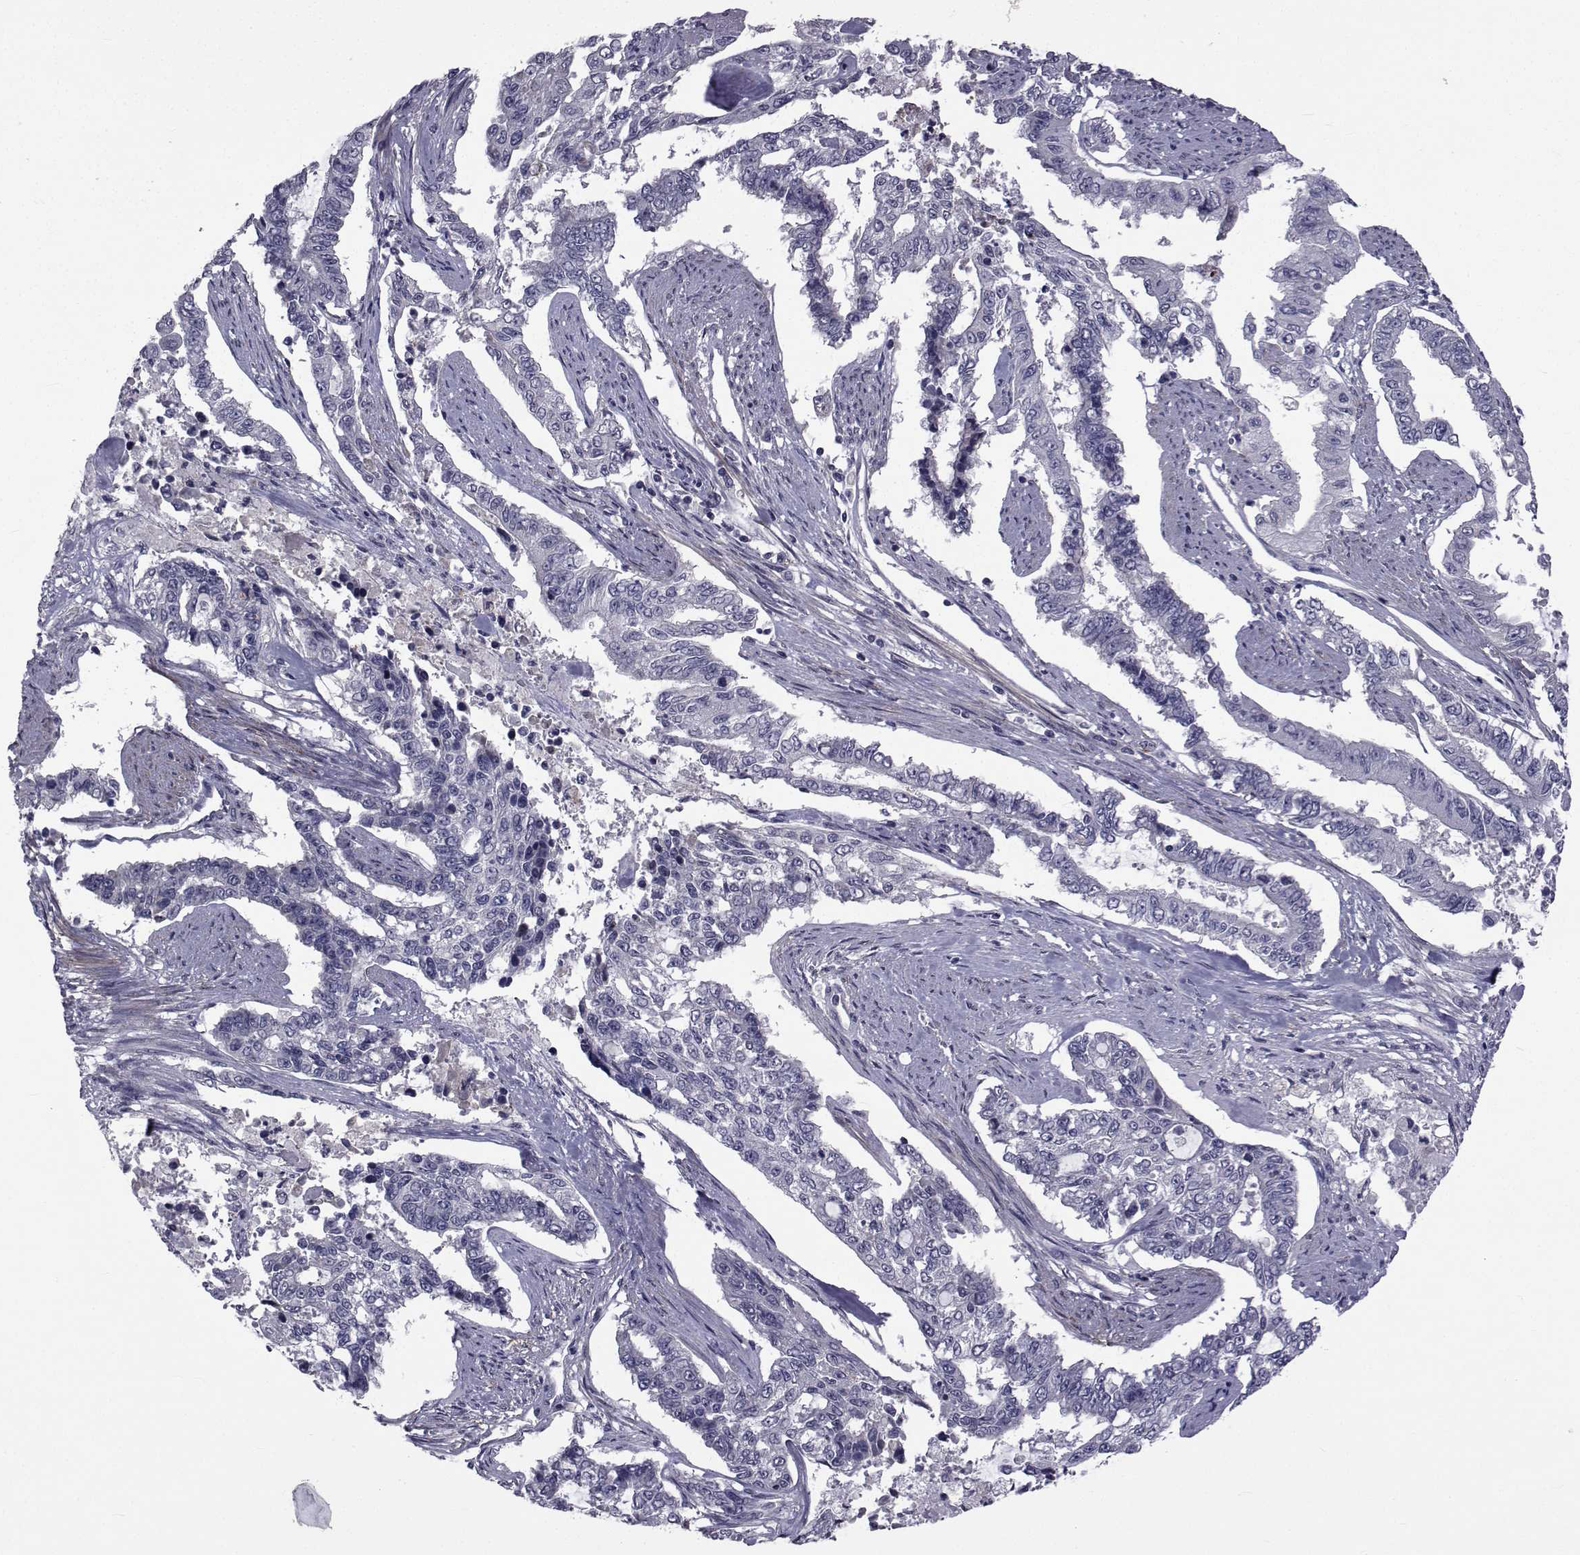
{"staining": {"intensity": "negative", "quantity": "none", "location": "none"}, "tissue": "endometrial cancer", "cell_type": "Tumor cells", "image_type": "cancer", "snomed": [{"axis": "morphology", "description": "Adenocarcinoma, NOS"}, {"axis": "topography", "description": "Uterus"}], "caption": "The immunohistochemistry (IHC) photomicrograph has no significant expression in tumor cells of adenocarcinoma (endometrial) tissue. Brightfield microscopy of IHC stained with DAB (brown) and hematoxylin (blue), captured at high magnification.", "gene": "CFAP74", "patient": {"sex": "female", "age": 59}}